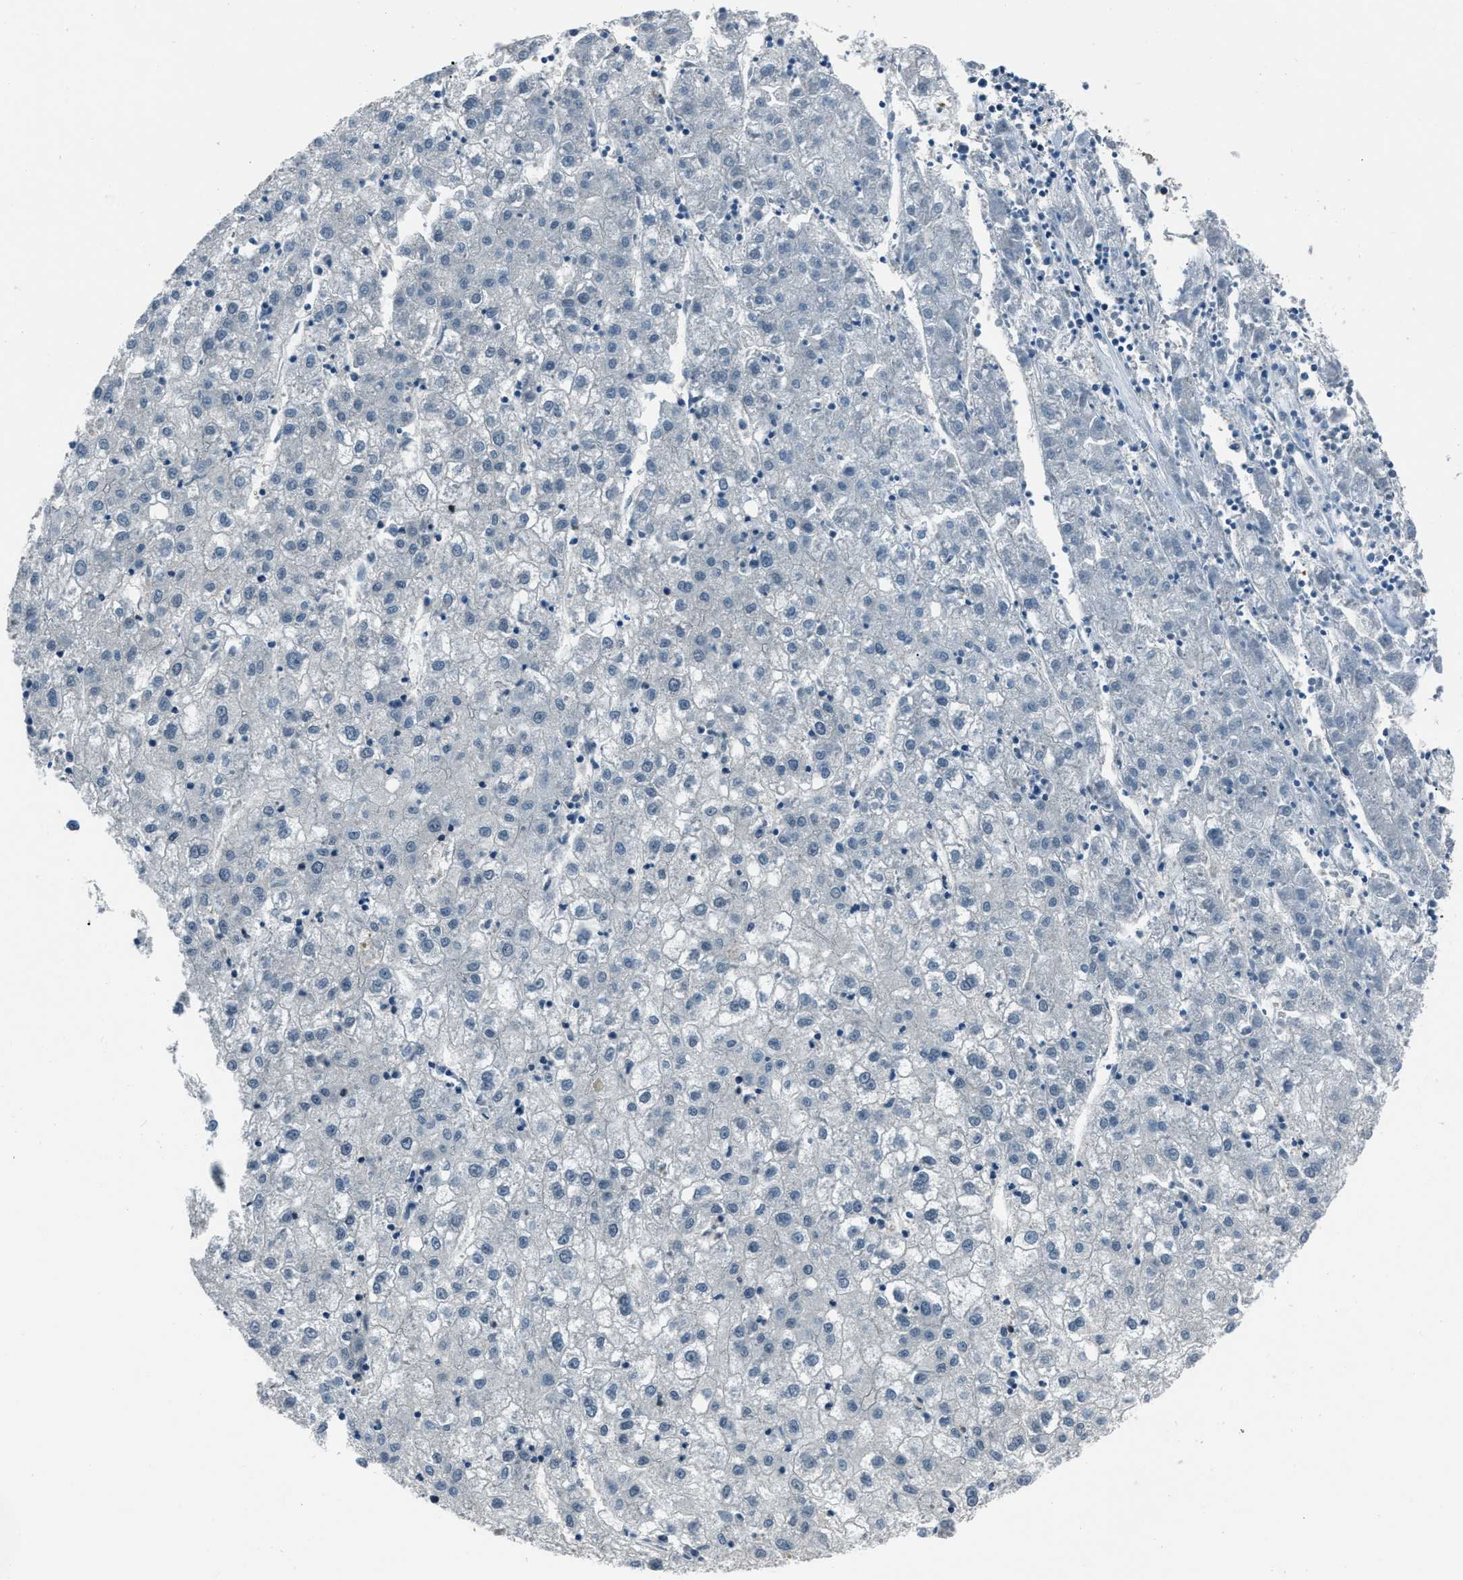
{"staining": {"intensity": "negative", "quantity": "none", "location": "none"}, "tissue": "liver cancer", "cell_type": "Tumor cells", "image_type": "cancer", "snomed": [{"axis": "morphology", "description": "Carcinoma, Hepatocellular, NOS"}, {"axis": "topography", "description": "Liver"}], "caption": "DAB (3,3'-diaminobenzidine) immunohistochemical staining of human liver cancer displays no significant staining in tumor cells.", "gene": "NUDCD3", "patient": {"sex": "male", "age": 72}}